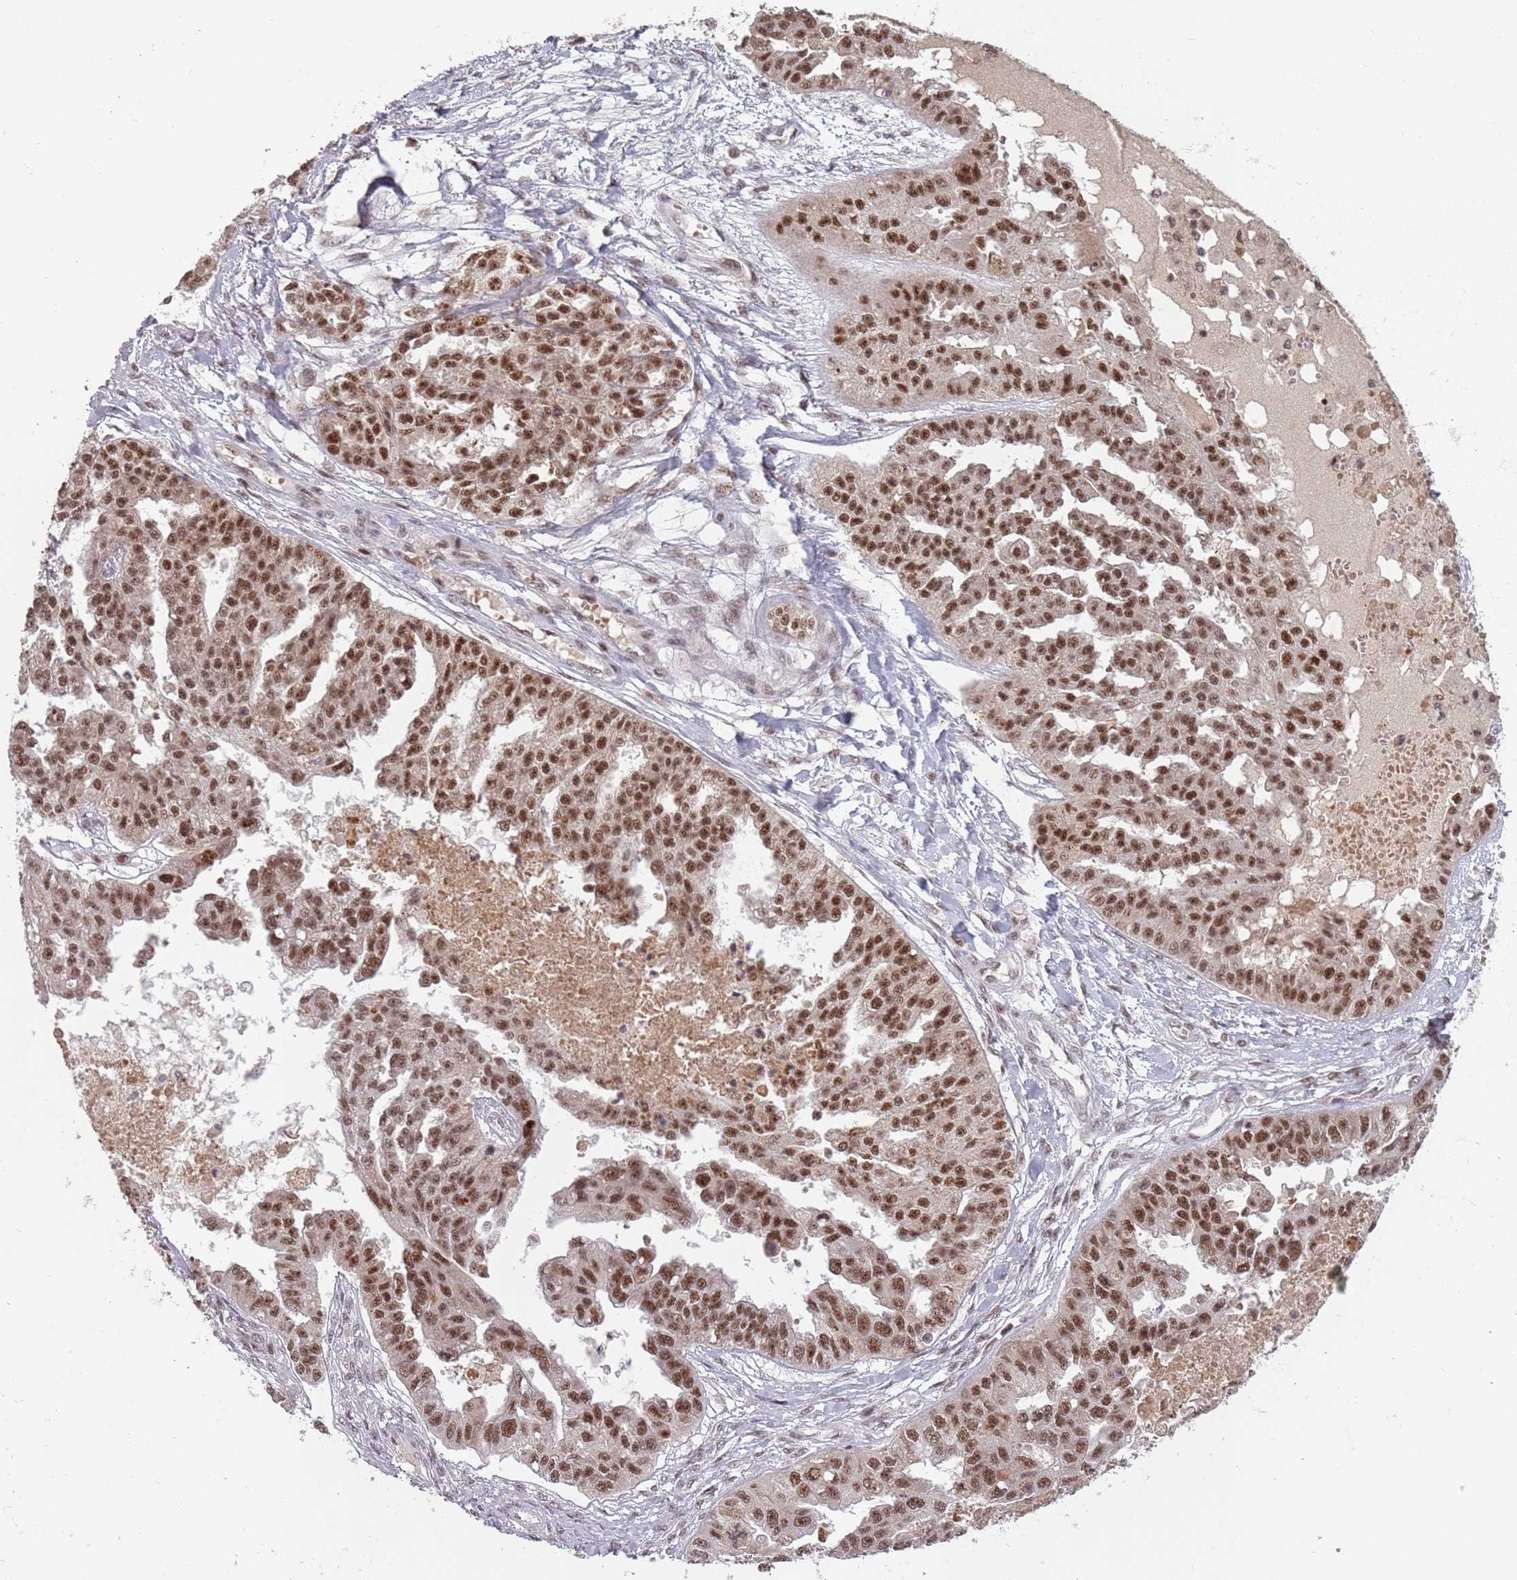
{"staining": {"intensity": "strong", "quantity": ">75%", "location": "nuclear"}, "tissue": "ovarian cancer", "cell_type": "Tumor cells", "image_type": "cancer", "snomed": [{"axis": "morphology", "description": "Cystadenocarcinoma, serous, NOS"}, {"axis": "topography", "description": "Ovary"}], "caption": "Tumor cells reveal strong nuclear expression in about >75% of cells in ovarian cancer (serous cystadenocarcinoma).", "gene": "NCBP1", "patient": {"sex": "female", "age": 58}}